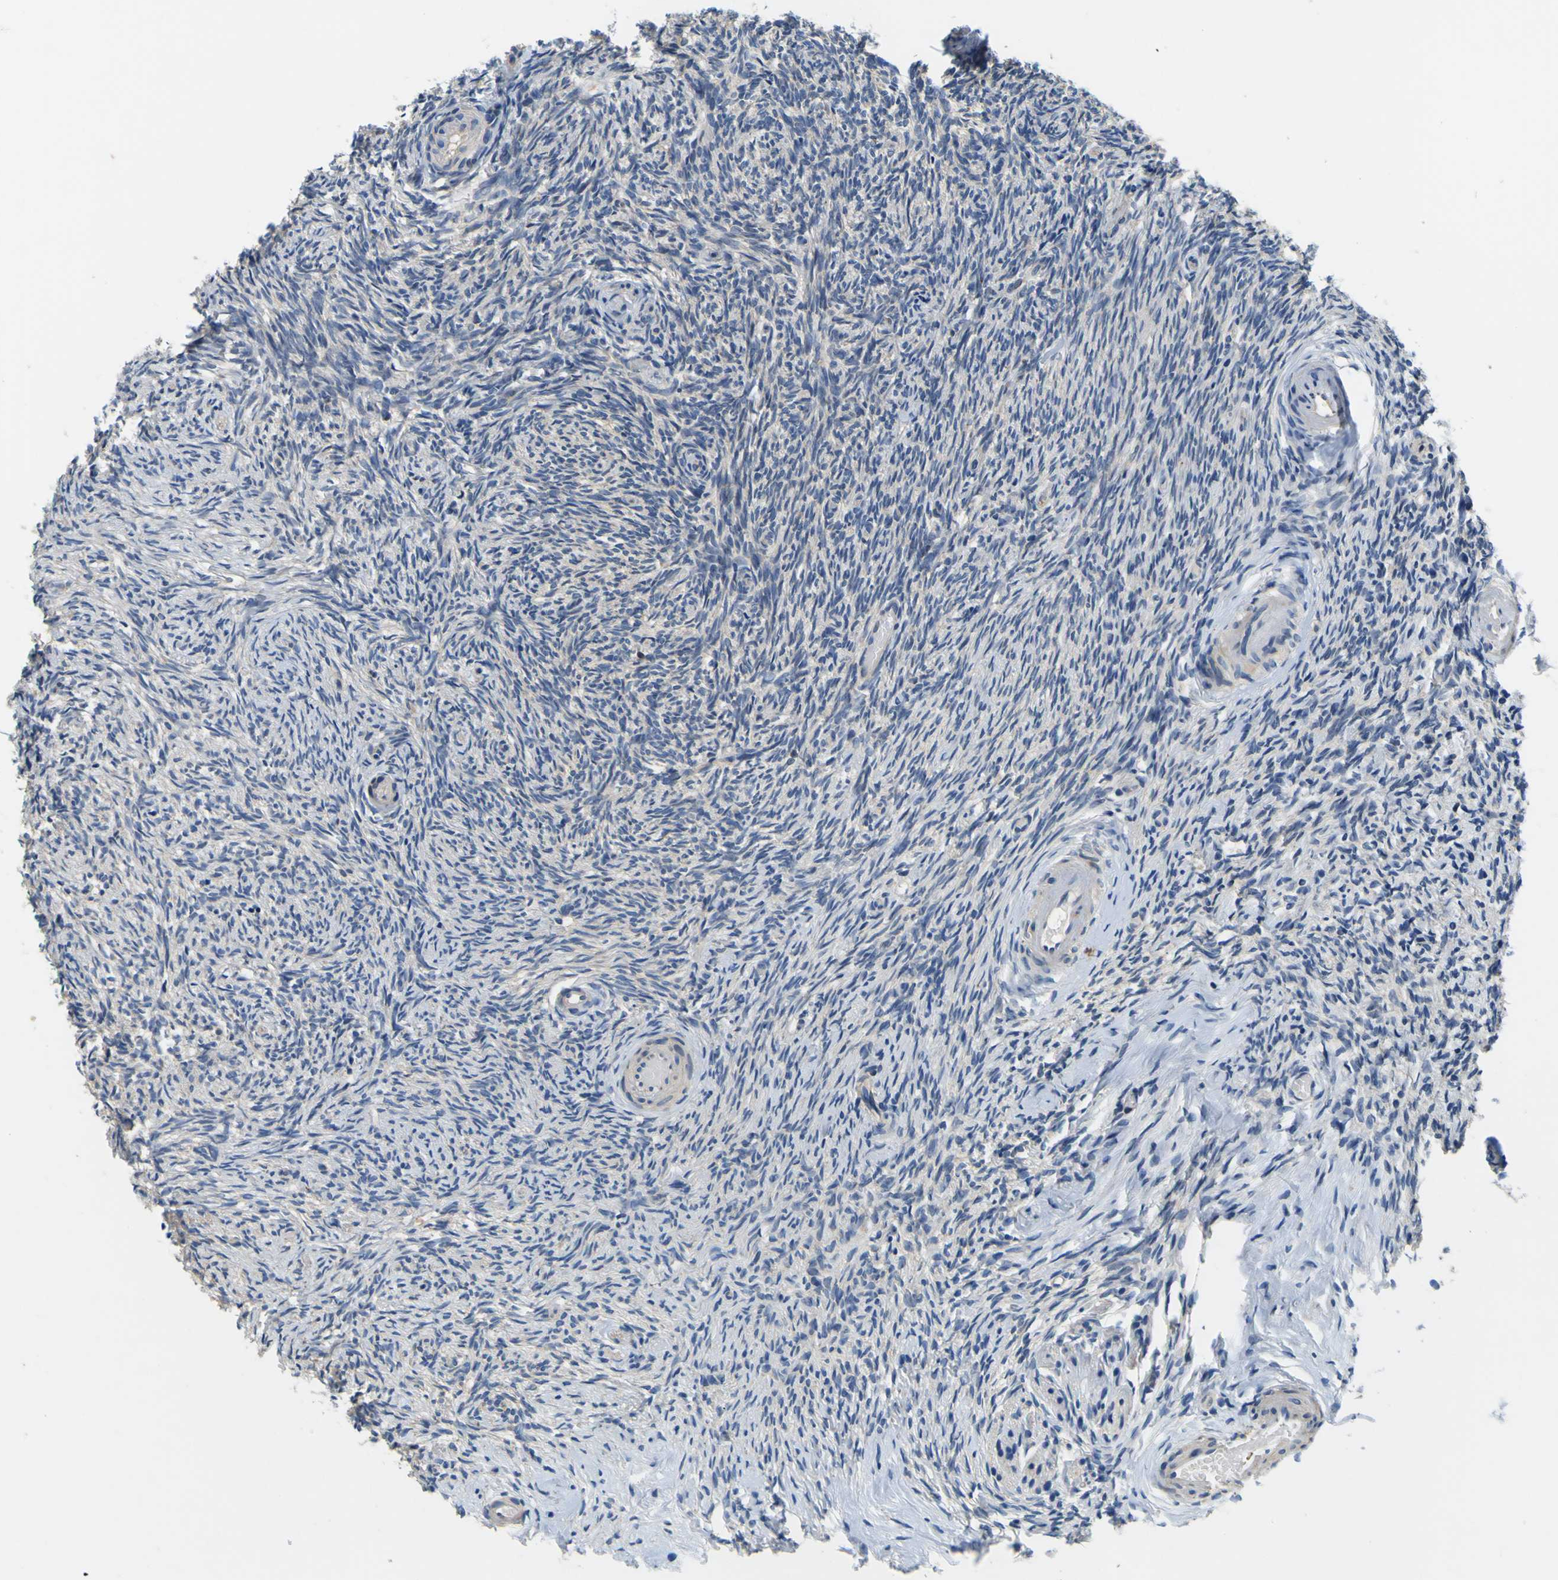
{"staining": {"intensity": "negative", "quantity": "none", "location": "none"}, "tissue": "ovary", "cell_type": "Ovarian stroma cells", "image_type": "normal", "snomed": [{"axis": "morphology", "description": "Normal tissue, NOS"}, {"axis": "topography", "description": "Ovary"}], "caption": "Immunohistochemistry (IHC) of benign human ovary reveals no staining in ovarian stroma cells.", "gene": "TNIK", "patient": {"sex": "female", "age": 60}}